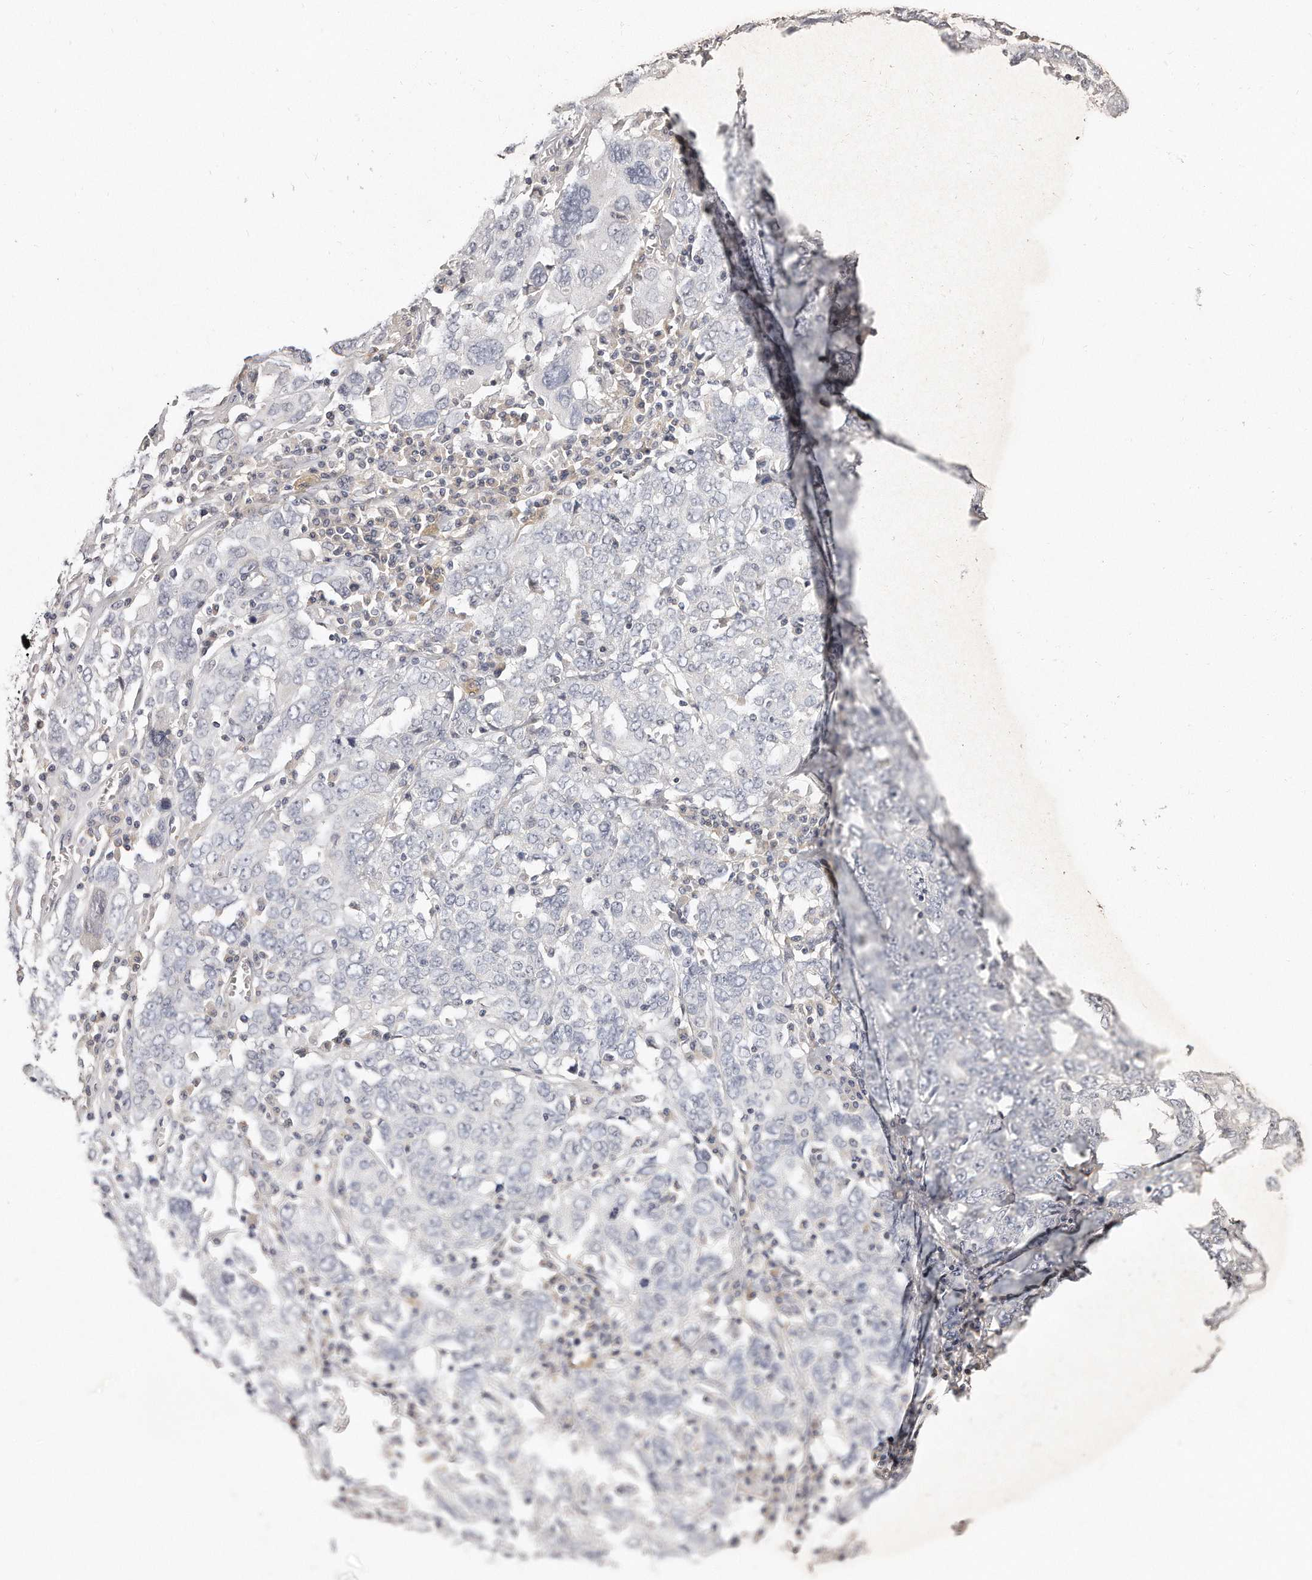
{"staining": {"intensity": "negative", "quantity": "none", "location": "none"}, "tissue": "ovarian cancer", "cell_type": "Tumor cells", "image_type": "cancer", "snomed": [{"axis": "morphology", "description": "Carcinoma, endometroid"}, {"axis": "topography", "description": "Ovary"}], "caption": "IHC photomicrograph of human ovarian cancer stained for a protein (brown), which demonstrates no staining in tumor cells. (Stains: DAB (3,3'-diaminobenzidine) IHC with hematoxylin counter stain, Microscopy: brightfield microscopy at high magnification).", "gene": "TTLL4", "patient": {"sex": "female", "age": 62}}